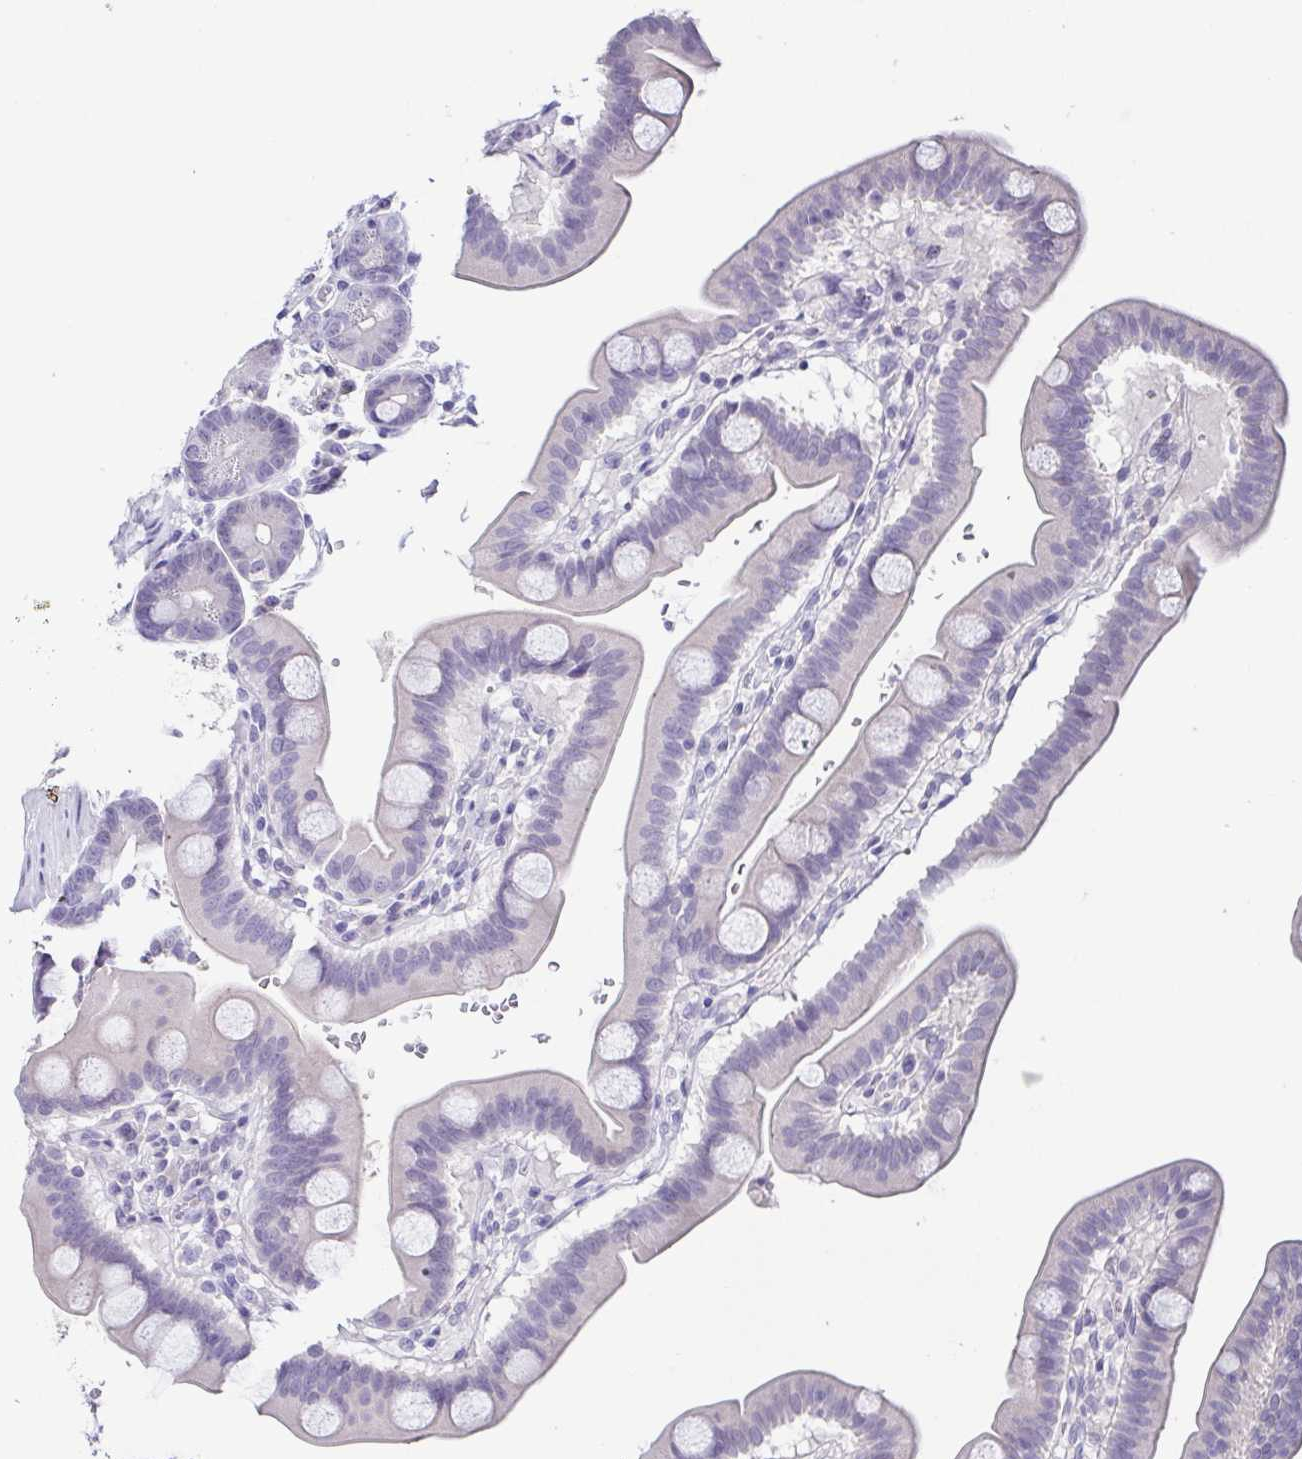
{"staining": {"intensity": "negative", "quantity": "none", "location": "none"}, "tissue": "duodenum", "cell_type": "Glandular cells", "image_type": "normal", "snomed": [{"axis": "morphology", "description": "Normal tissue, NOS"}, {"axis": "topography", "description": "Duodenum"}], "caption": "The histopathology image demonstrates no staining of glandular cells in normal duodenum.", "gene": "TP73", "patient": {"sex": "male", "age": 59}}